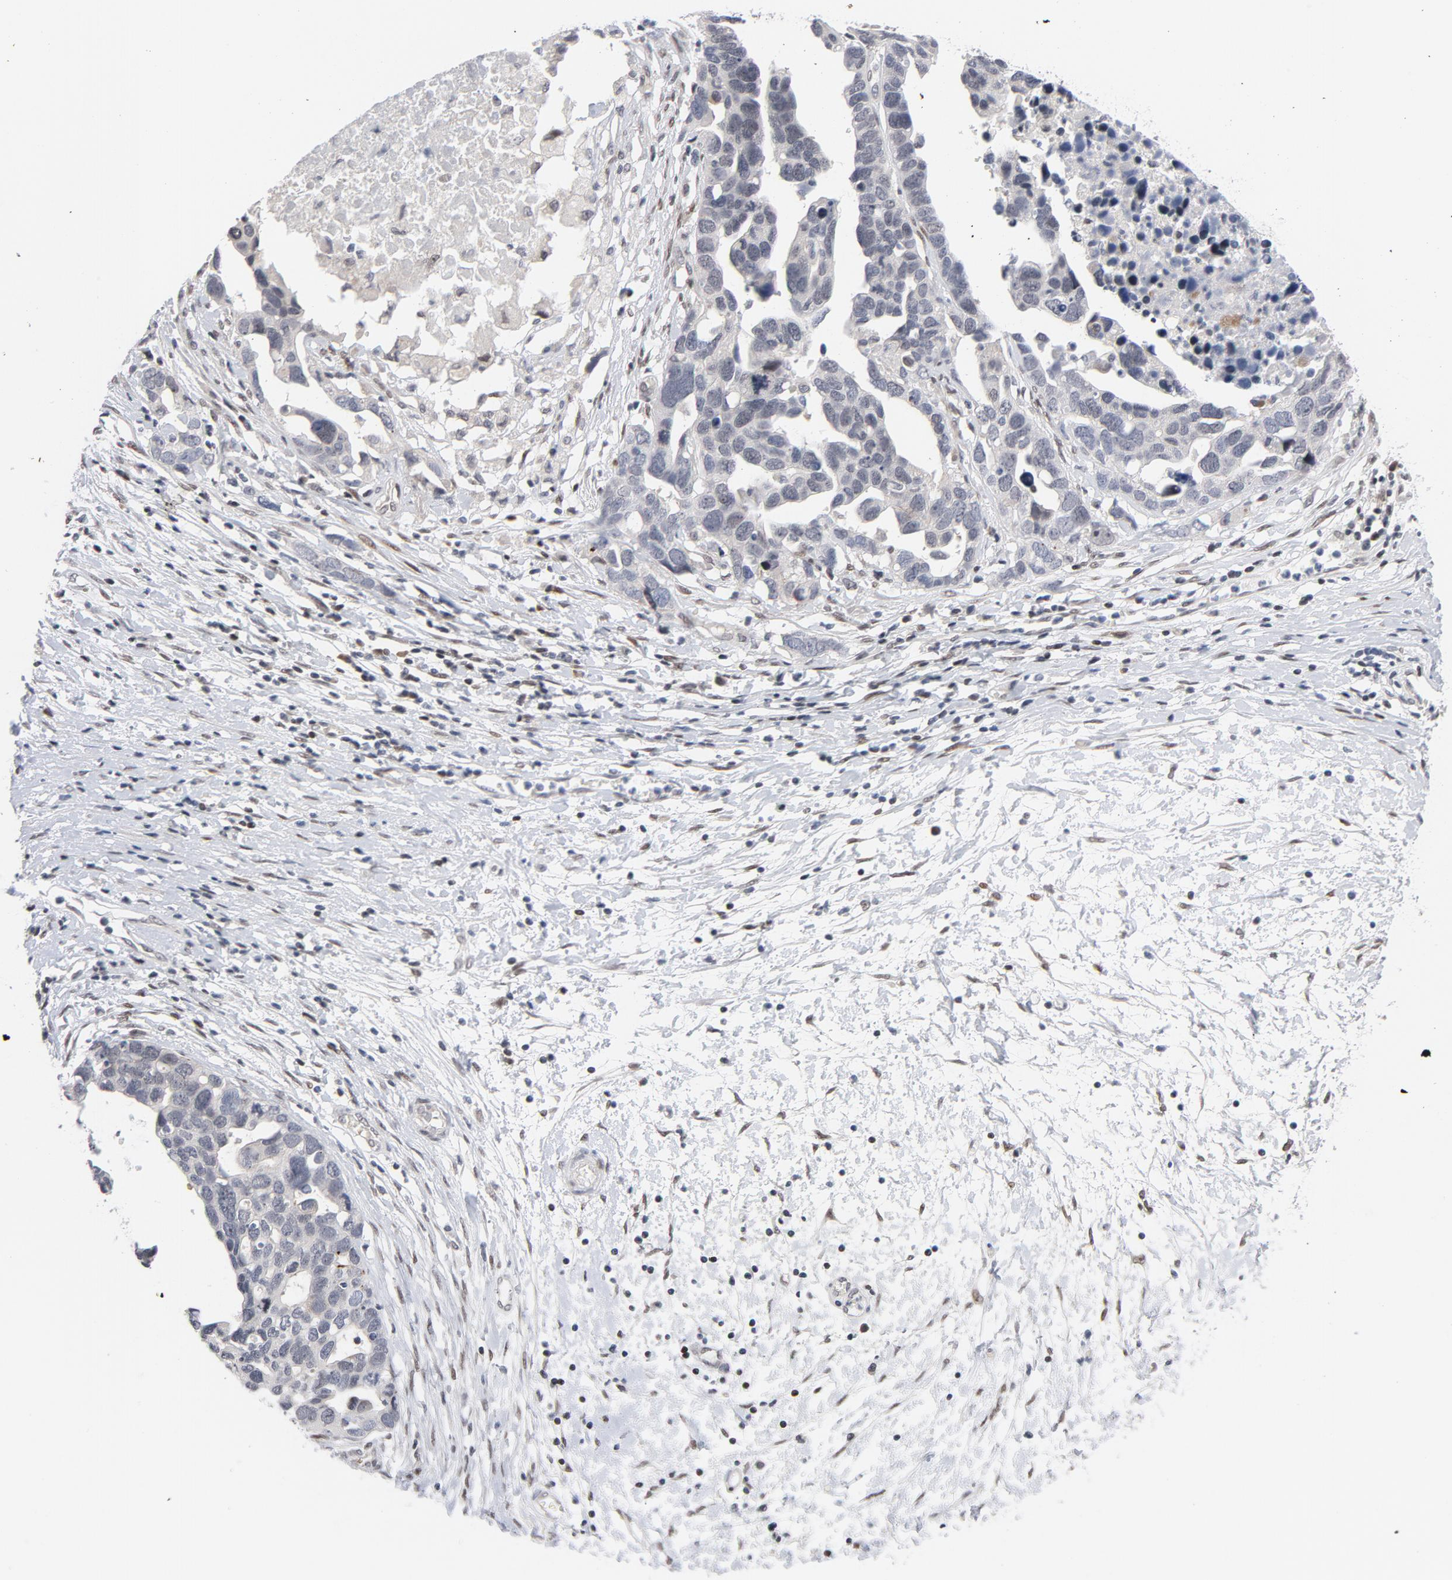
{"staining": {"intensity": "weak", "quantity": "<25%", "location": "nuclear"}, "tissue": "ovarian cancer", "cell_type": "Tumor cells", "image_type": "cancer", "snomed": [{"axis": "morphology", "description": "Cystadenocarcinoma, serous, NOS"}, {"axis": "topography", "description": "Ovary"}], "caption": "Immunohistochemistry (IHC) photomicrograph of human ovarian cancer stained for a protein (brown), which demonstrates no staining in tumor cells.", "gene": "NFIC", "patient": {"sex": "female", "age": 54}}